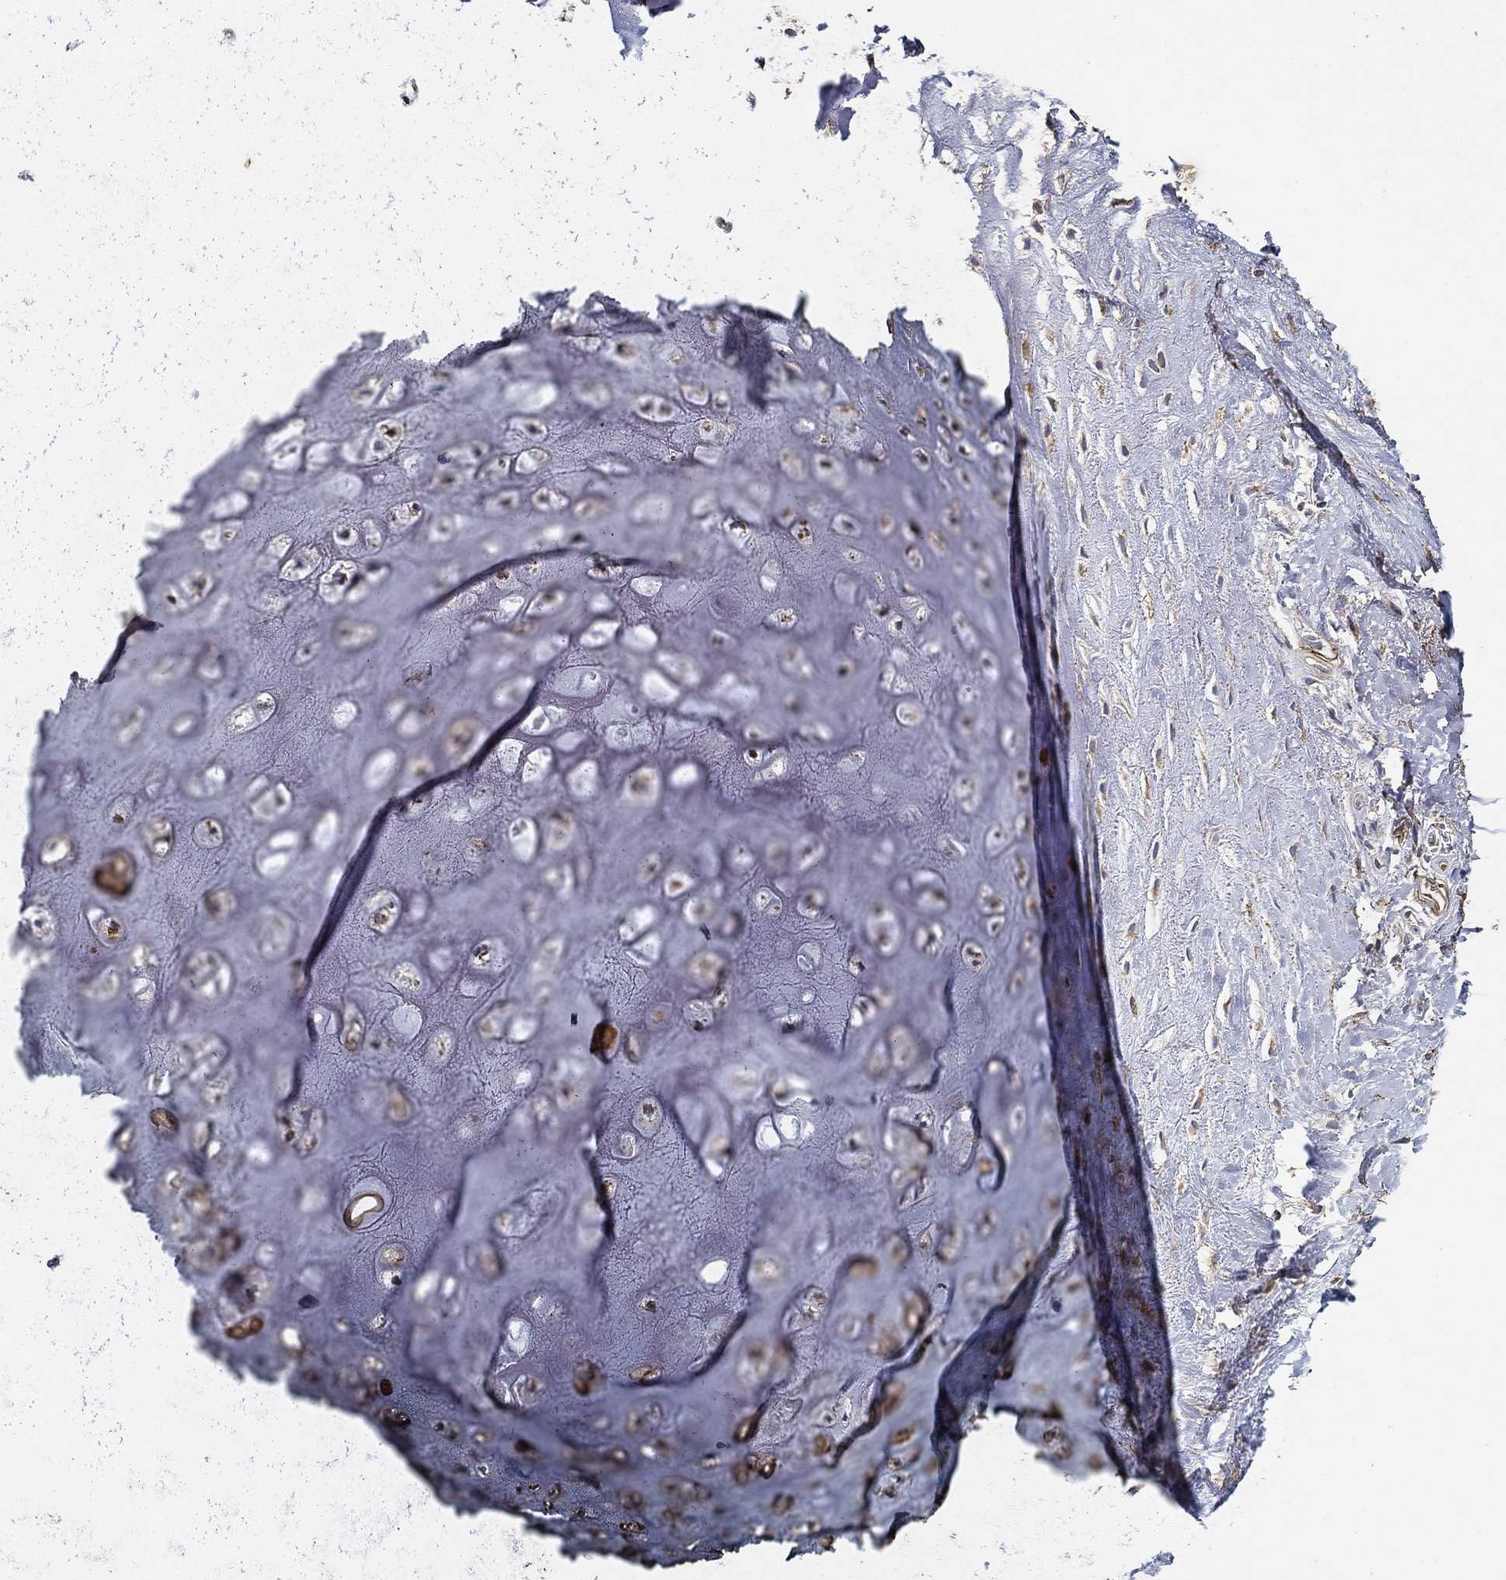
{"staining": {"intensity": "negative", "quantity": "none", "location": "none"}, "tissue": "adipose tissue", "cell_type": "Adipocytes", "image_type": "normal", "snomed": [{"axis": "morphology", "description": "Normal tissue, NOS"}, {"axis": "morphology", "description": "Squamous cell carcinoma, NOS"}, {"axis": "topography", "description": "Cartilage tissue"}, {"axis": "topography", "description": "Head-Neck"}], "caption": "Adipocytes show no significant protein positivity in benign adipose tissue.", "gene": "EMILIN3", "patient": {"sex": "male", "age": 62}}